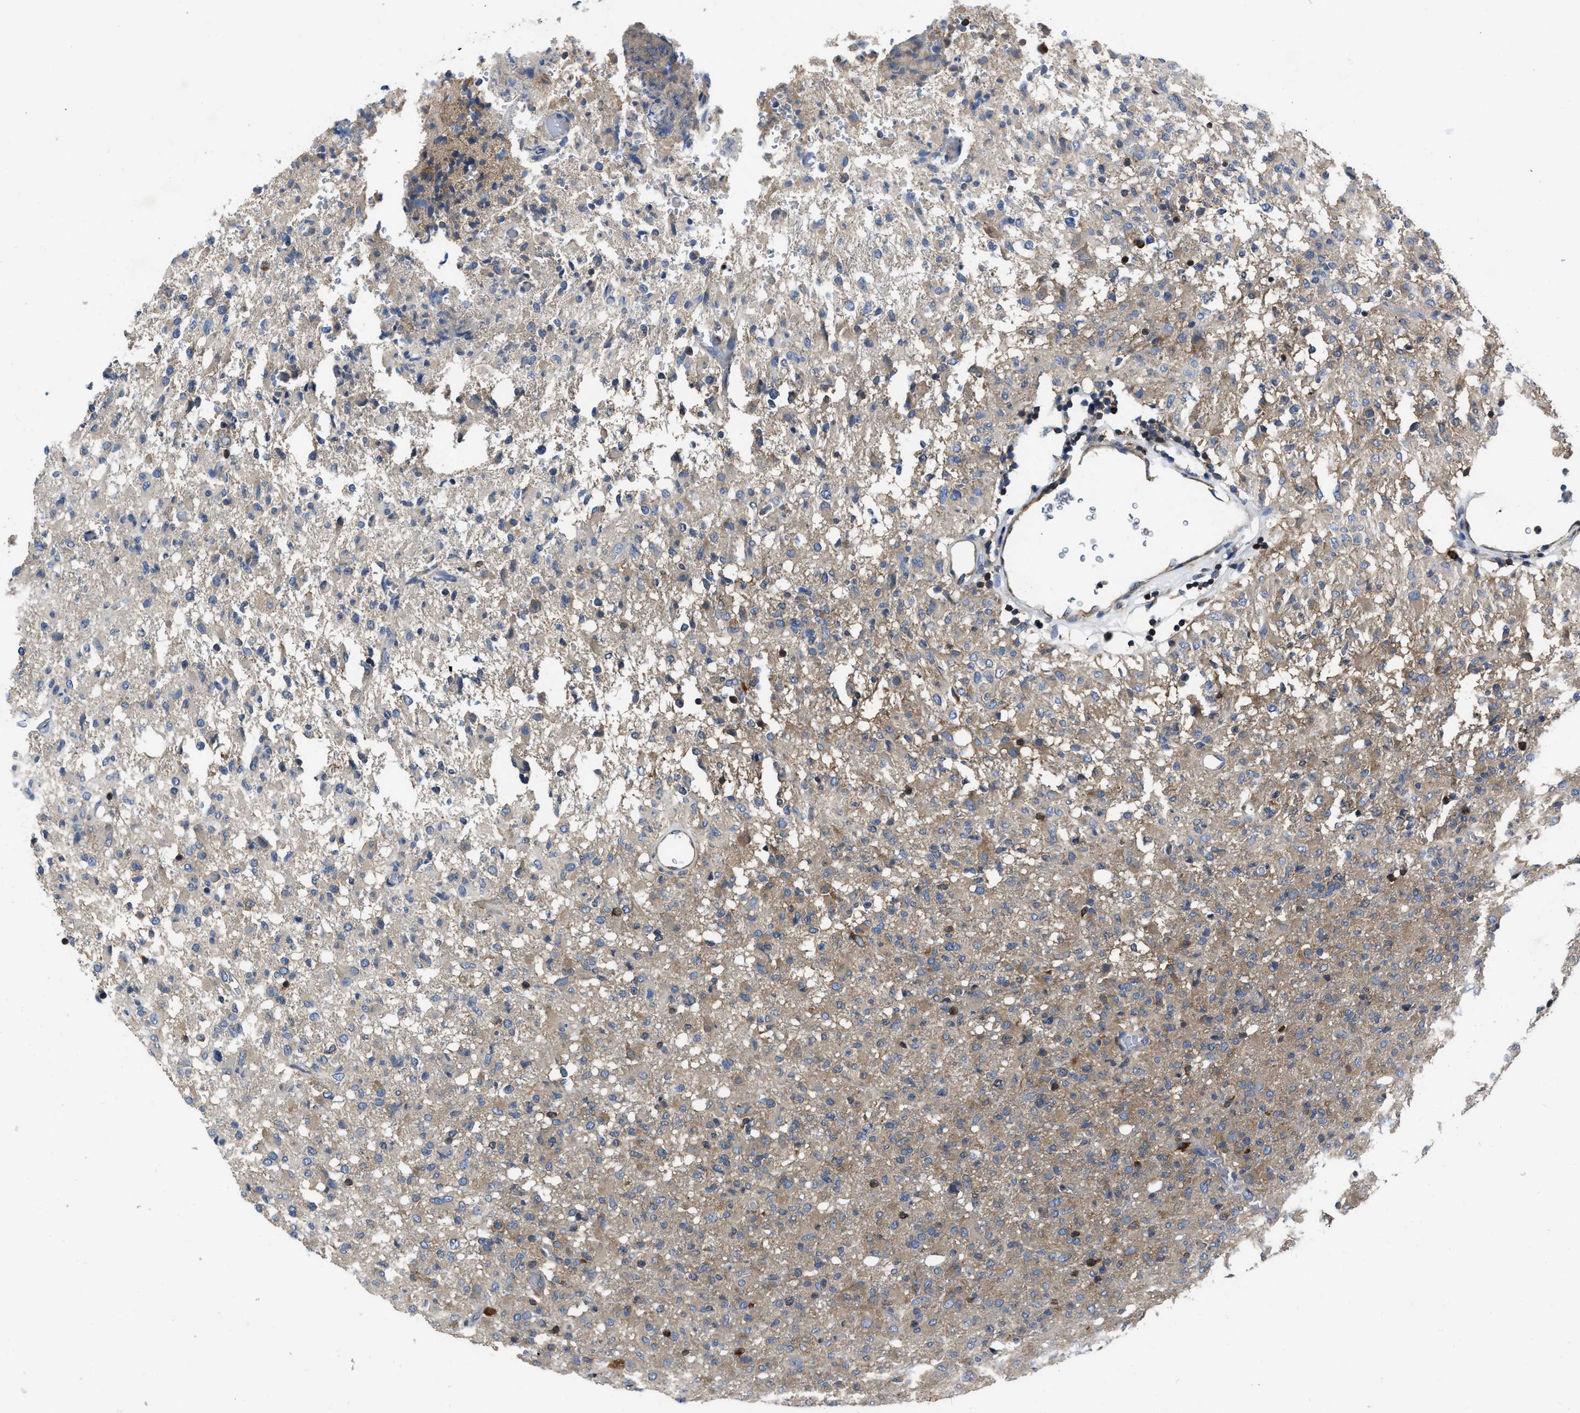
{"staining": {"intensity": "weak", "quantity": "25%-75%", "location": "cytoplasmic/membranous"}, "tissue": "glioma", "cell_type": "Tumor cells", "image_type": "cancer", "snomed": [{"axis": "morphology", "description": "Glioma, malignant, High grade"}, {"axis": "topography", "description": "Brain"}], "caption": "Immunohistochemical staining of high-grade glioma (malignant) reveals low levels of weak cytoplasmic/membranous positivity in about 25%-75% of tumor cells.", "gene": "YARS1", "patient": {"sex": "female", "age": 57}}